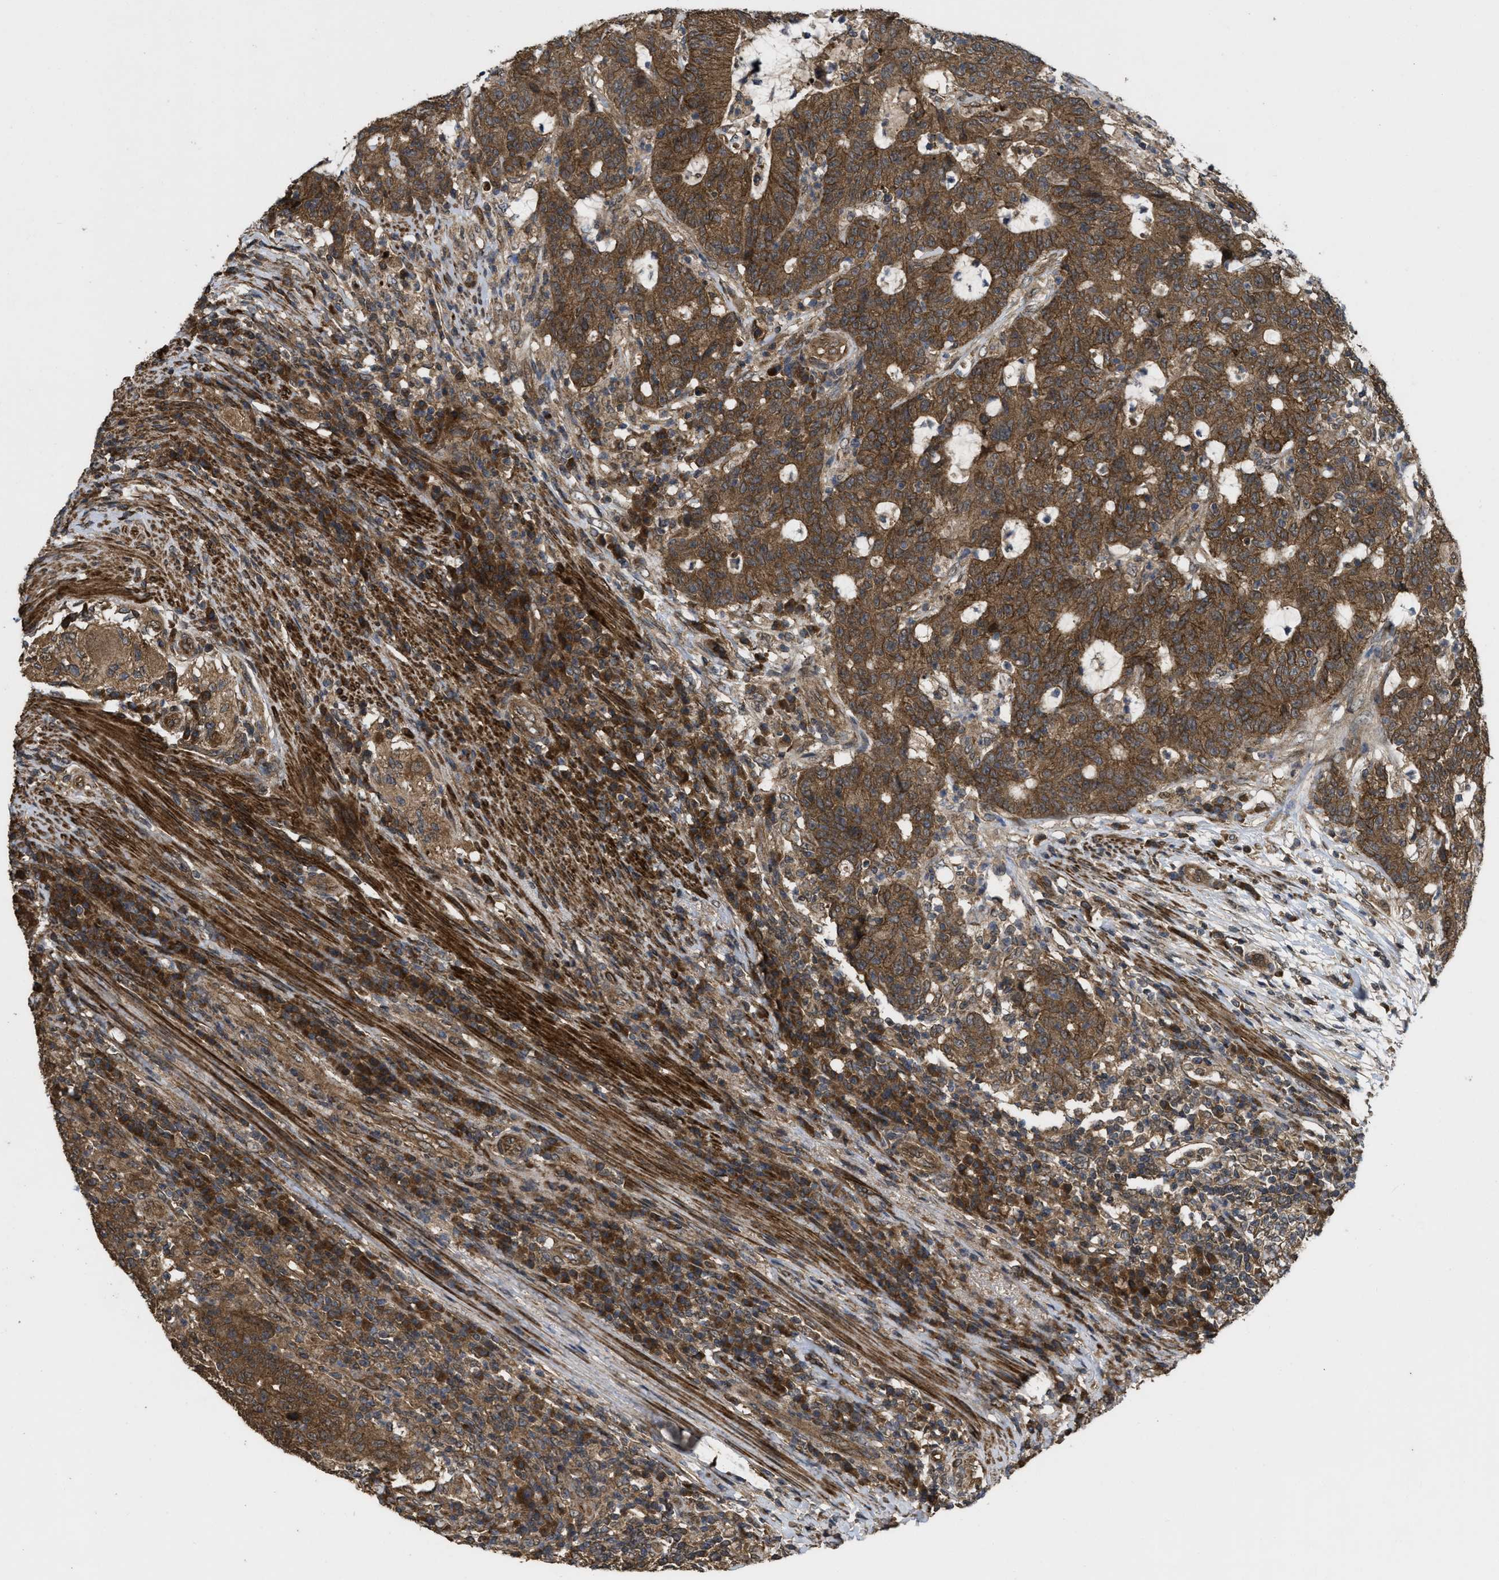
{"staining": {"intensity": "strong", "quantity": ">75%", "location": "cytoplasmic/membranous"}, "tissue": "colorectal cancer", "cell_type": "Tumor cells", "image_type": "cancer", "snomed": [{"axis": "morphology", "description": "Normal tissue, NOS"}, {"axis": "morphology", "description": "Adenocarcinoma, NOS"}, {"axis": "topography", "description": "Colon"}], "caption": "Immunohistochemical staining of adenocarcinoma (colorectal) displays strong cytoplasmic/membranous protein positivity in about >75% of tumor cells.", "gene": "FZD6", "patient": {"sex": "female", "age": 75}}